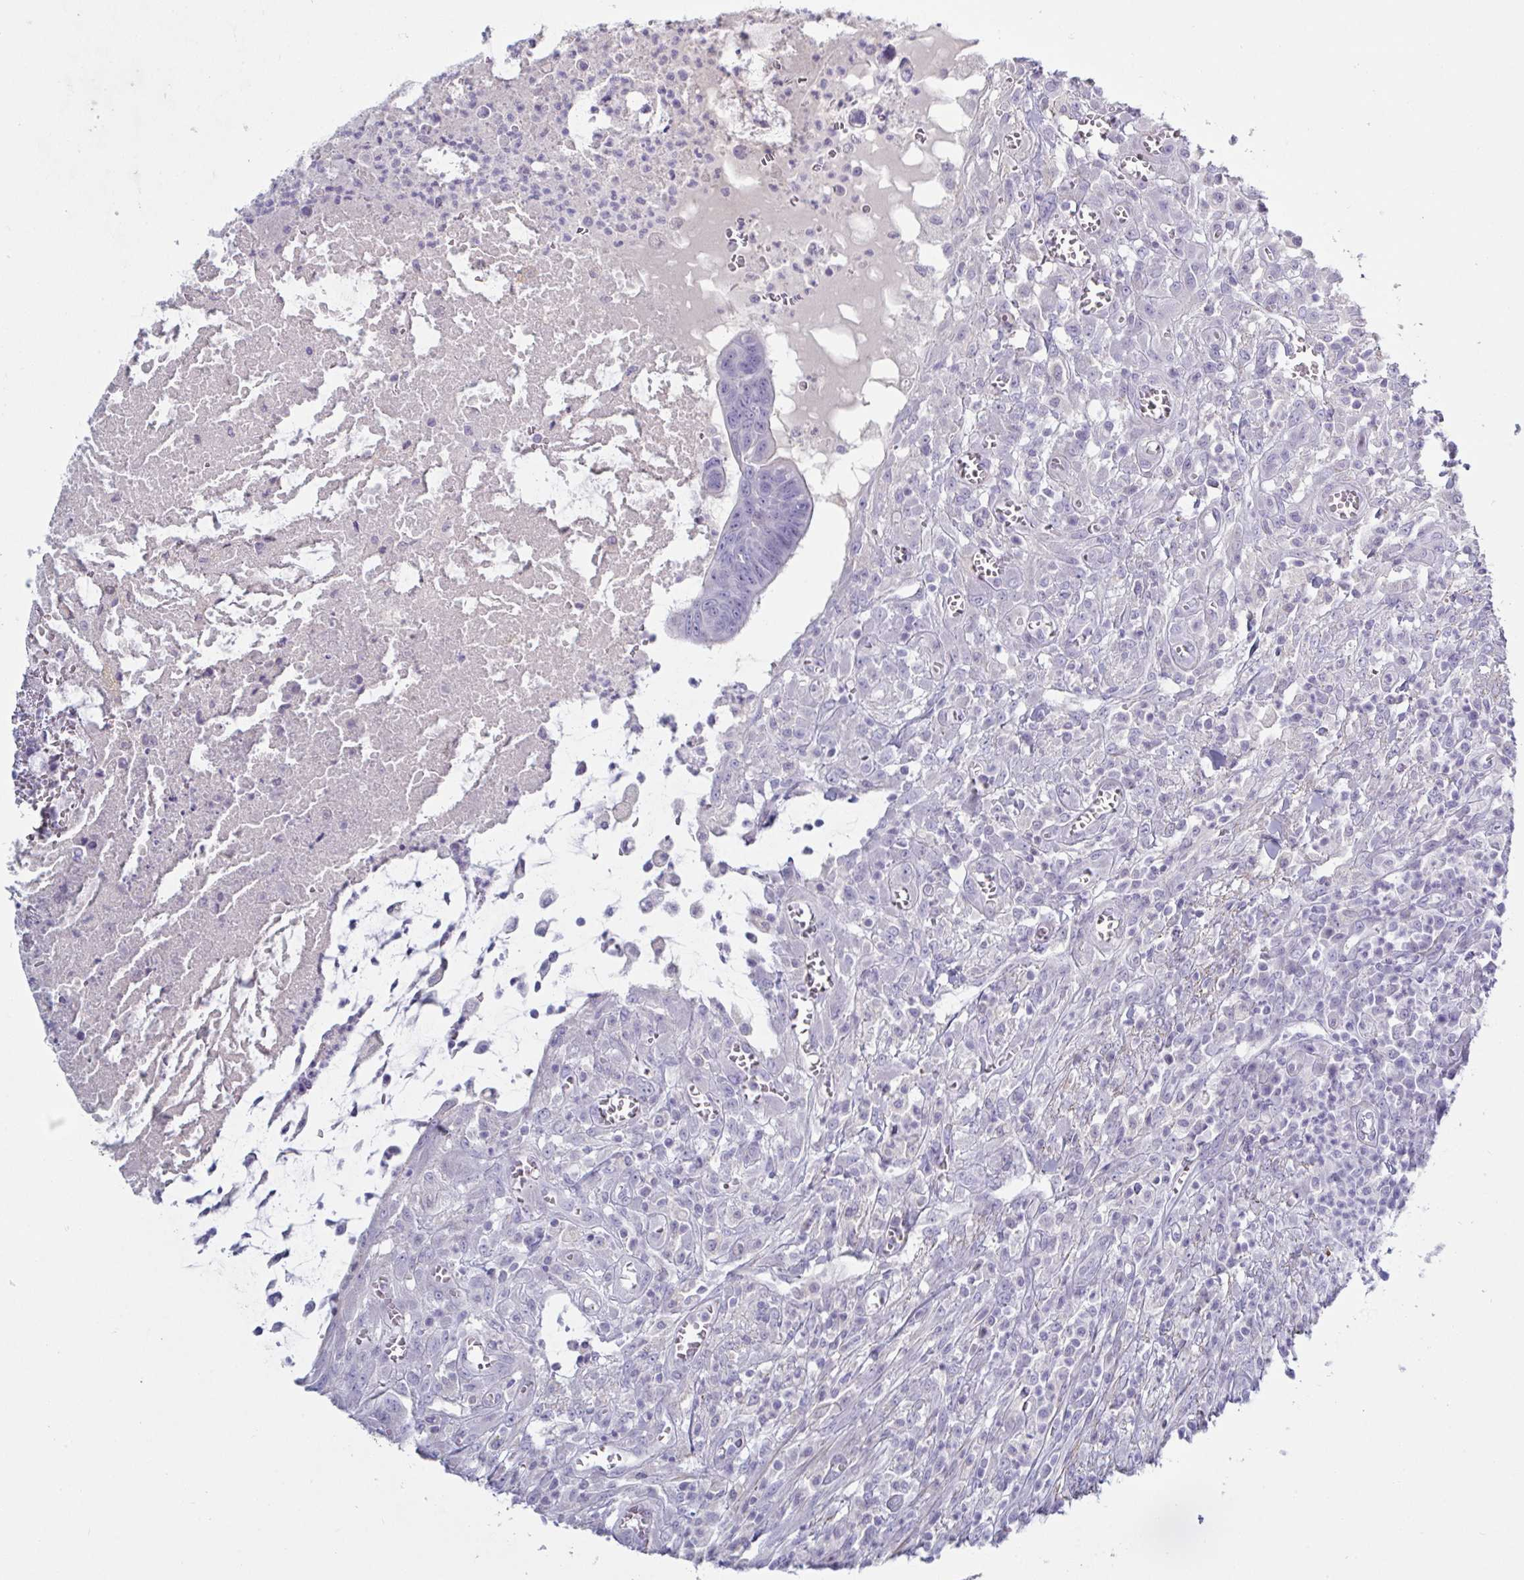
{"staining": {"intensity": "negative", "quantity": "none", "location": "none"}, "tissue": "colorectal cancer", "cell_type": "Tumor cells", "image_type": "cancer", "snomed": [{"axis": "morphology", "description": "Adenocarcinoma, NOS"}, {"axis": "topography", "description": "Colon"}], "caption": "The IHC image has no significant positivity in tumor cells of colorectal cancer (adenocarcinoma) tissue.", "gene": "OR5P3", "patient": {"sex": "male", "age": 65}}